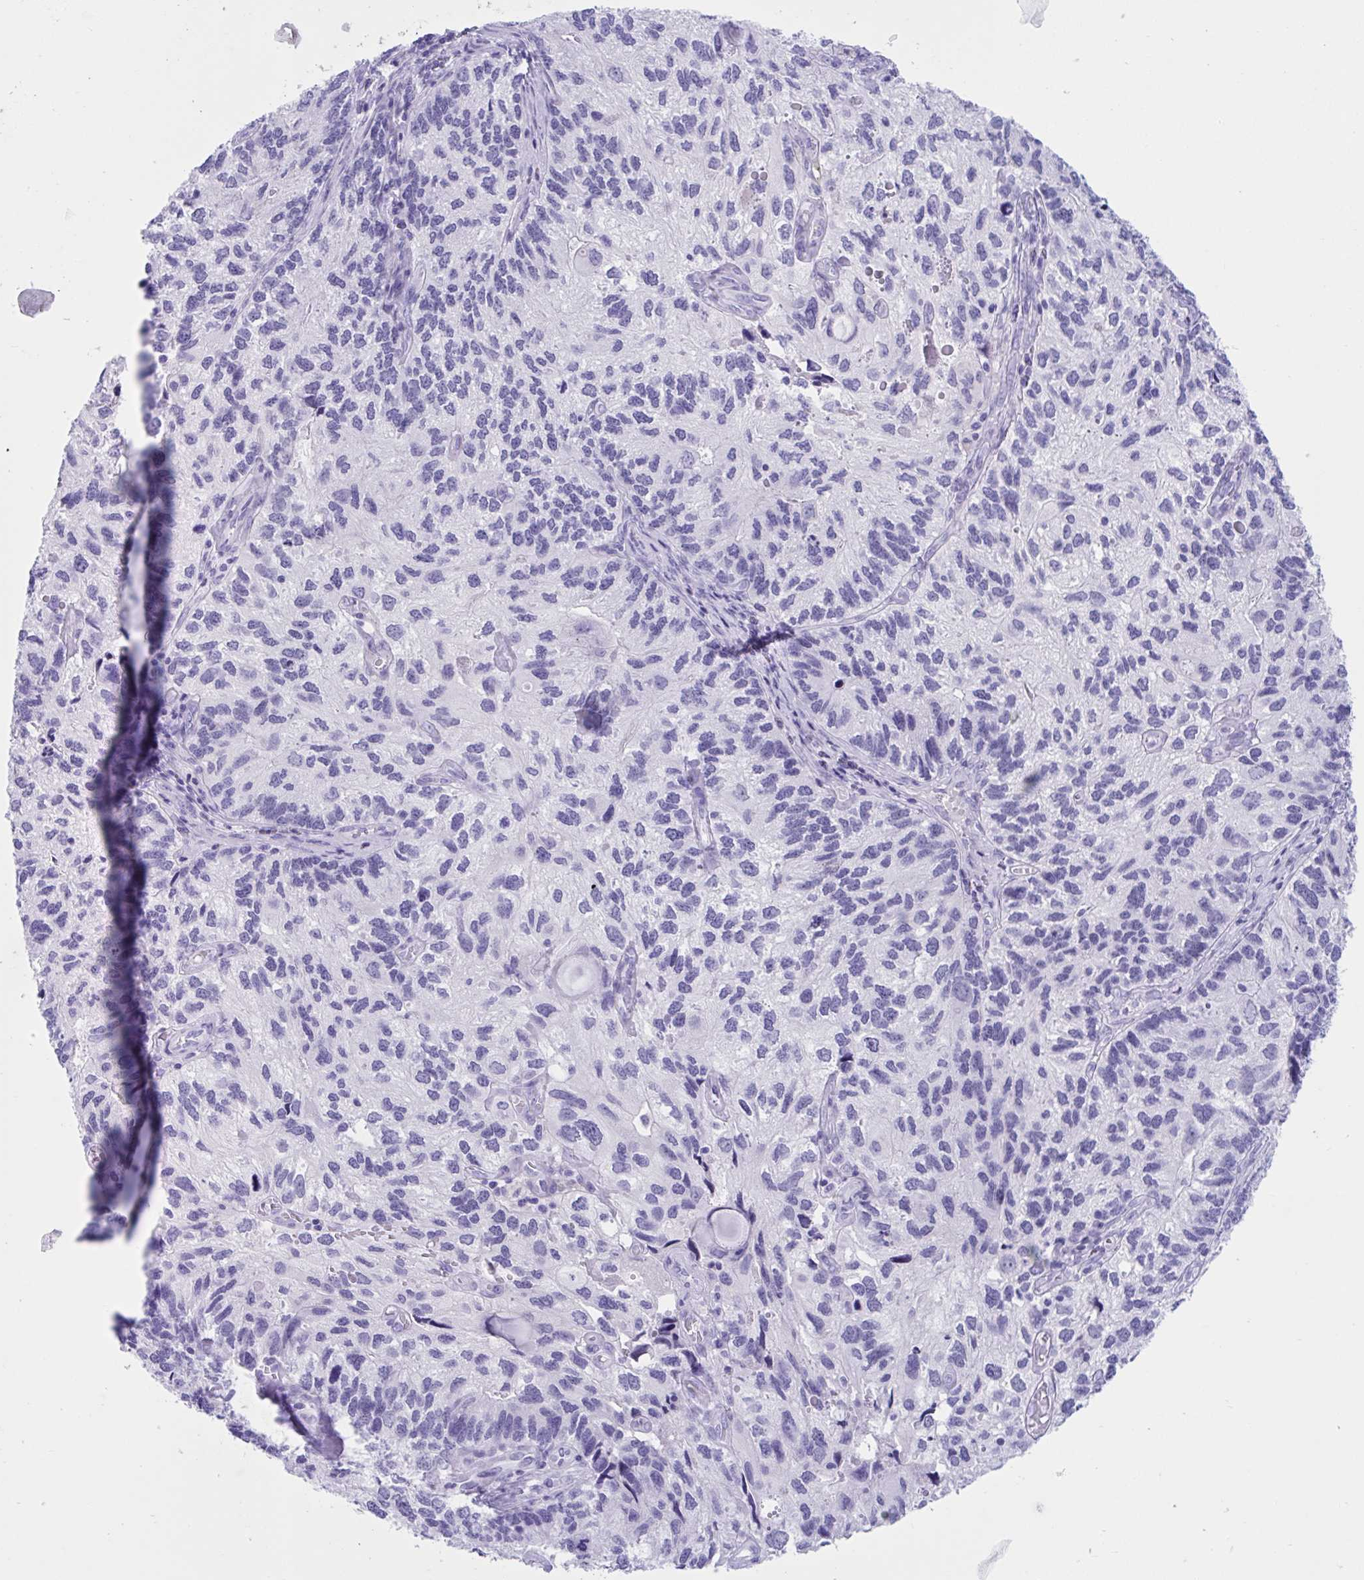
{"staining": {"intensity": "negative", "quantity": "none", "location": "none"}, "tissue": "endometrial cancer", "cell_type": "Tumor cells", "image_type": "cancer", "snomed": [{"axis": "morphology", "description": "Carcinoma, NOS"}, {"axis": "topography", "description": "Uterus"}], "caption": "The micrograph demonstrates no staining of tumor cells in endometrial cancer (carcinoma).", "gene": "TMEM35A", "patient": {"sex": "female", "age": 76}}